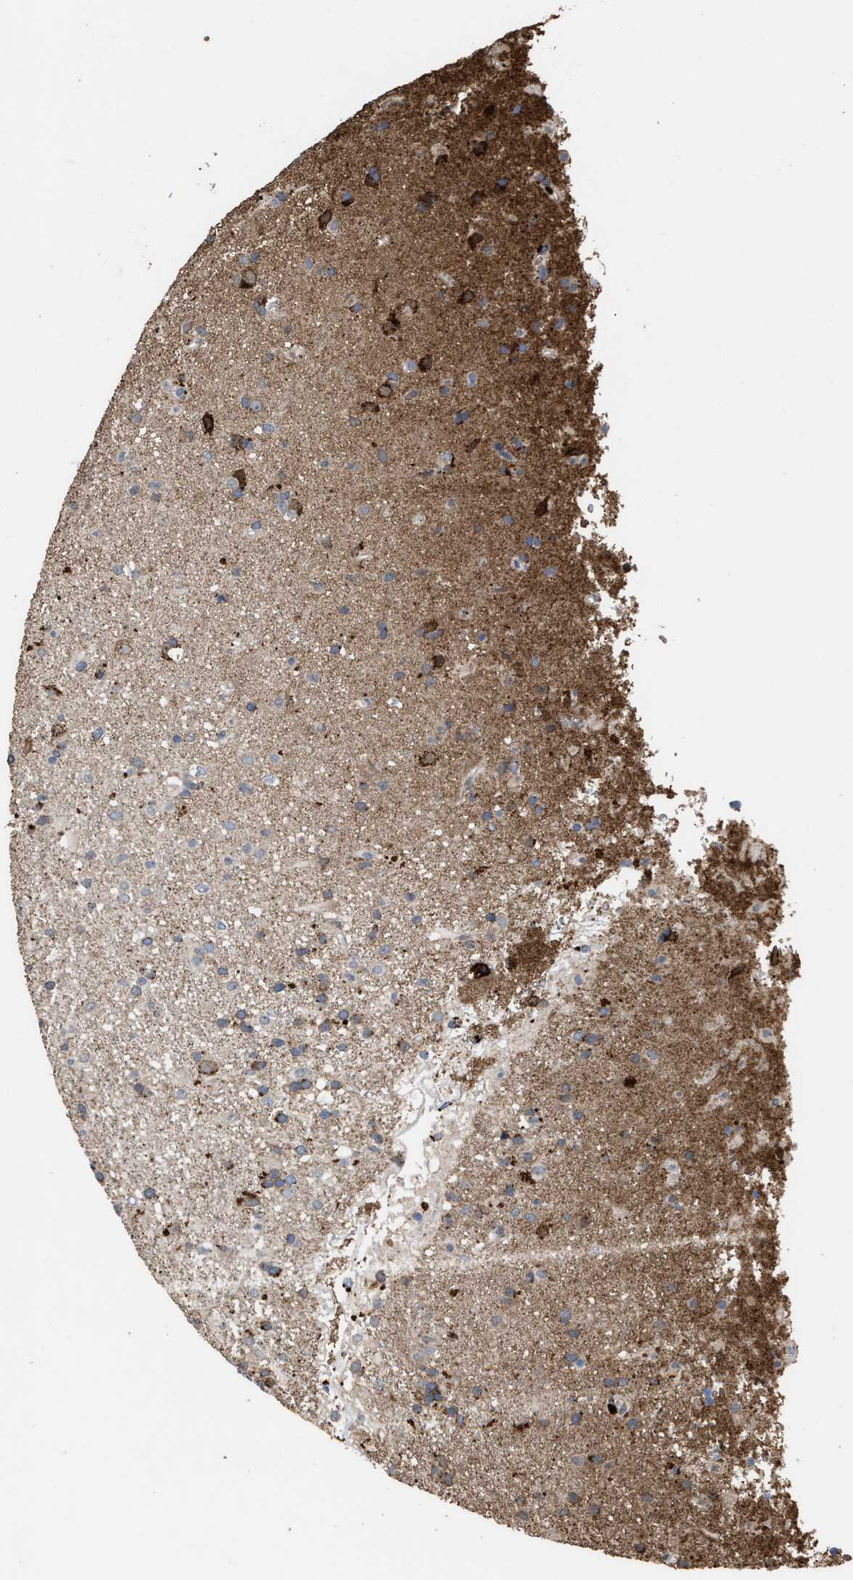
{"staining": {"intensity": "moderate", "quantity": "25%-75%", "location": "cytoplasmic/membranous"}, "tissue": "glioma", "cell_type": "Tumor cells", "image_type": "cancer", "snomed": [{"axis": "morphology", "description": "Glioma, malignant, Low grade"}, {"axis": "topography", "description": "Brain"}], "caption": "High-power microscopy captured an immunohistochemistry (IHC) micrograph of malignant glioma (low-grade), revealing moderate cytoplasmic/membranous positivity in about 25%-75% of tumor cells.", "gene": "ELMO3", "patient": {"sex": "male", "age": 65}}